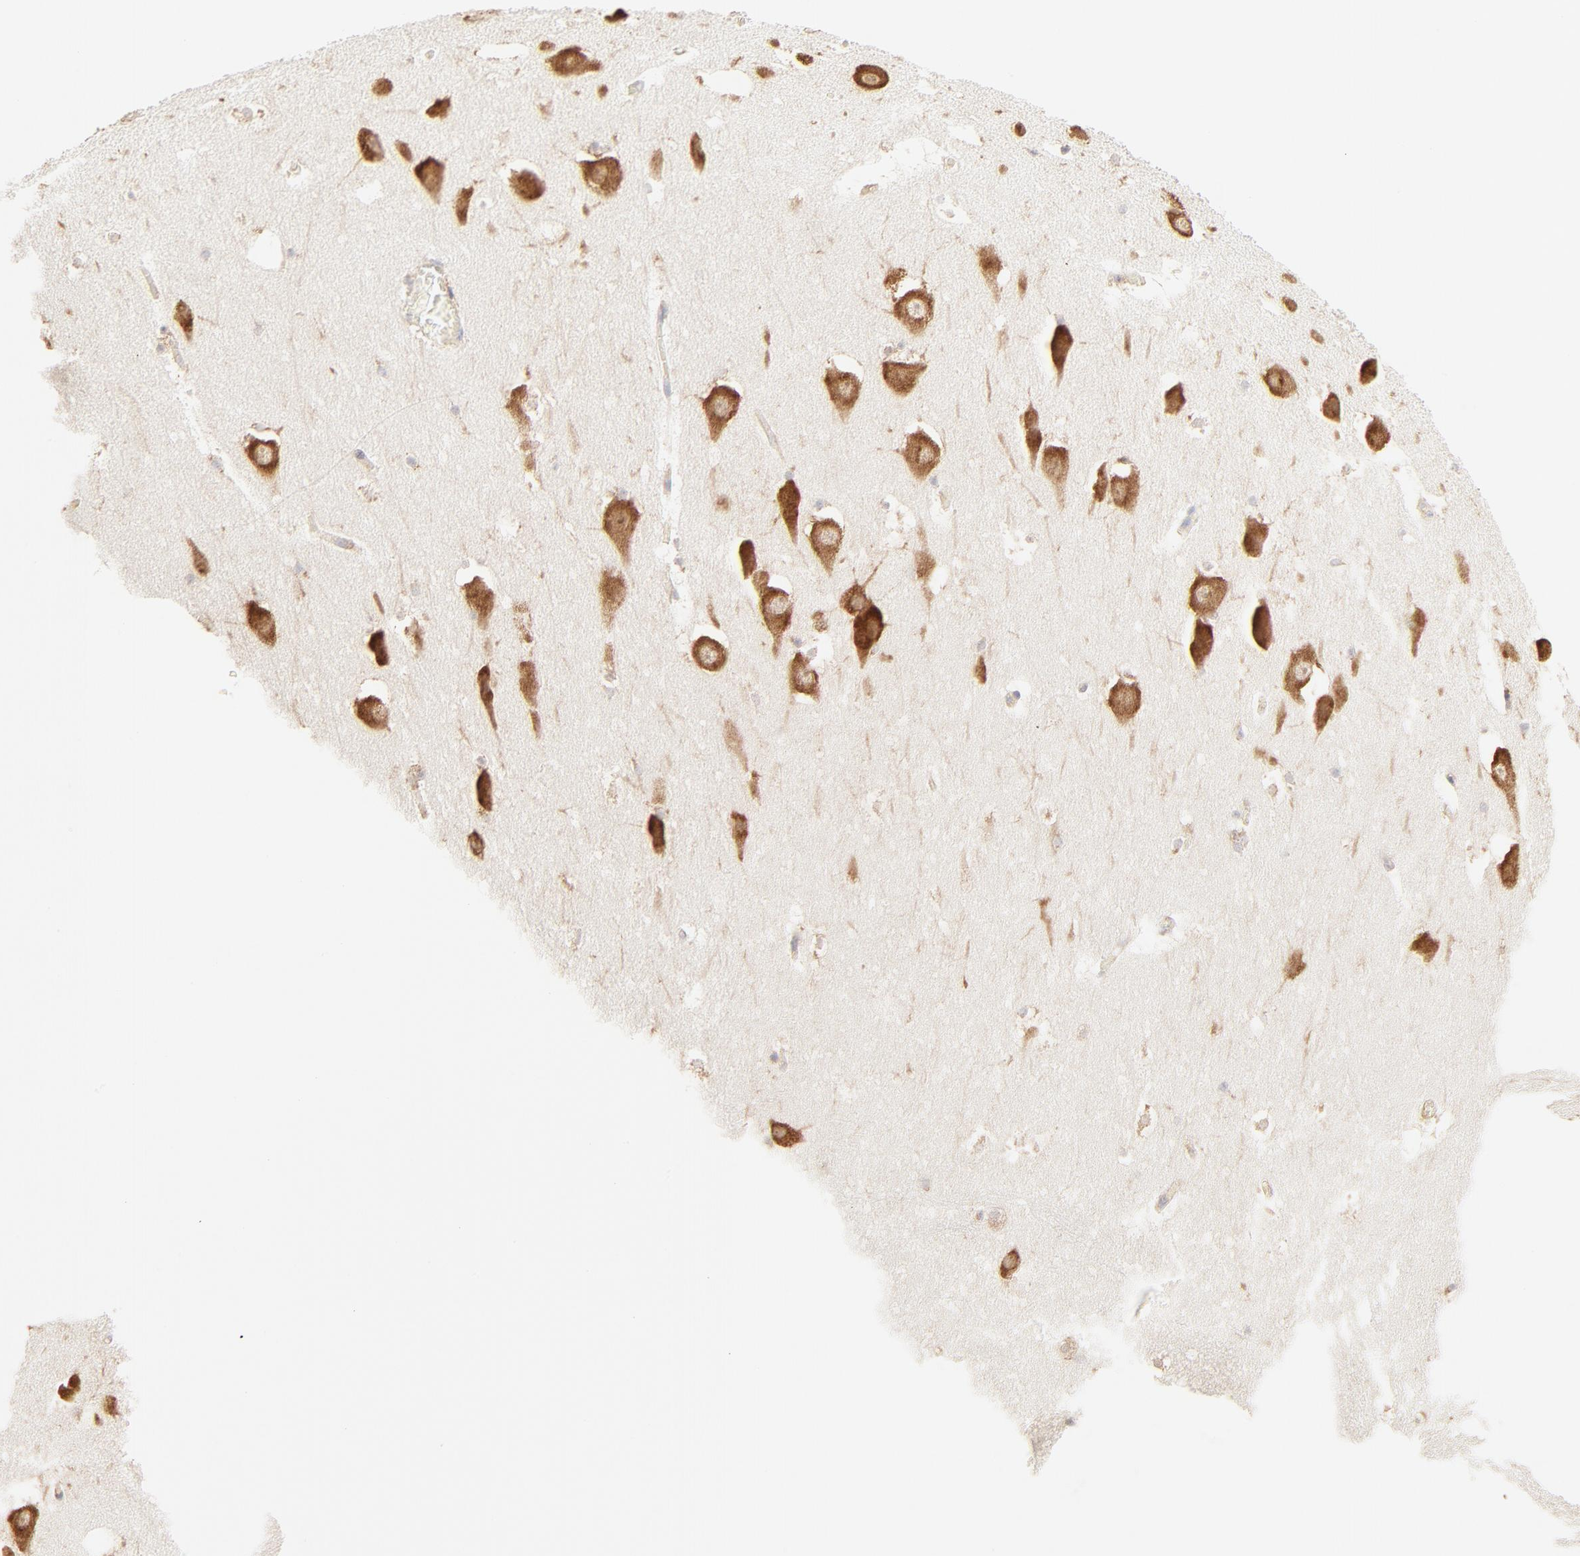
{"staining": {"intensity": "weak", "quantity": "25%-75%", "location": "cytoplasmic/membranous"}, "tissue": "hippocampus", "cell_type": "Glial cells", "image_type": "normal", "snomed": [{"axis": "morphology", "description": "Normal tissue, NOS"}, {"axis": "topography", "description": "Hippocampus"}], "caption": "The histopathology image reveals a brown stain indicating the presence of a protein in the cytoplasmic/membranous of glial cells in hippocampus.", "gene": "RPS20", "patient": {"sex": "male", "age": 45}}